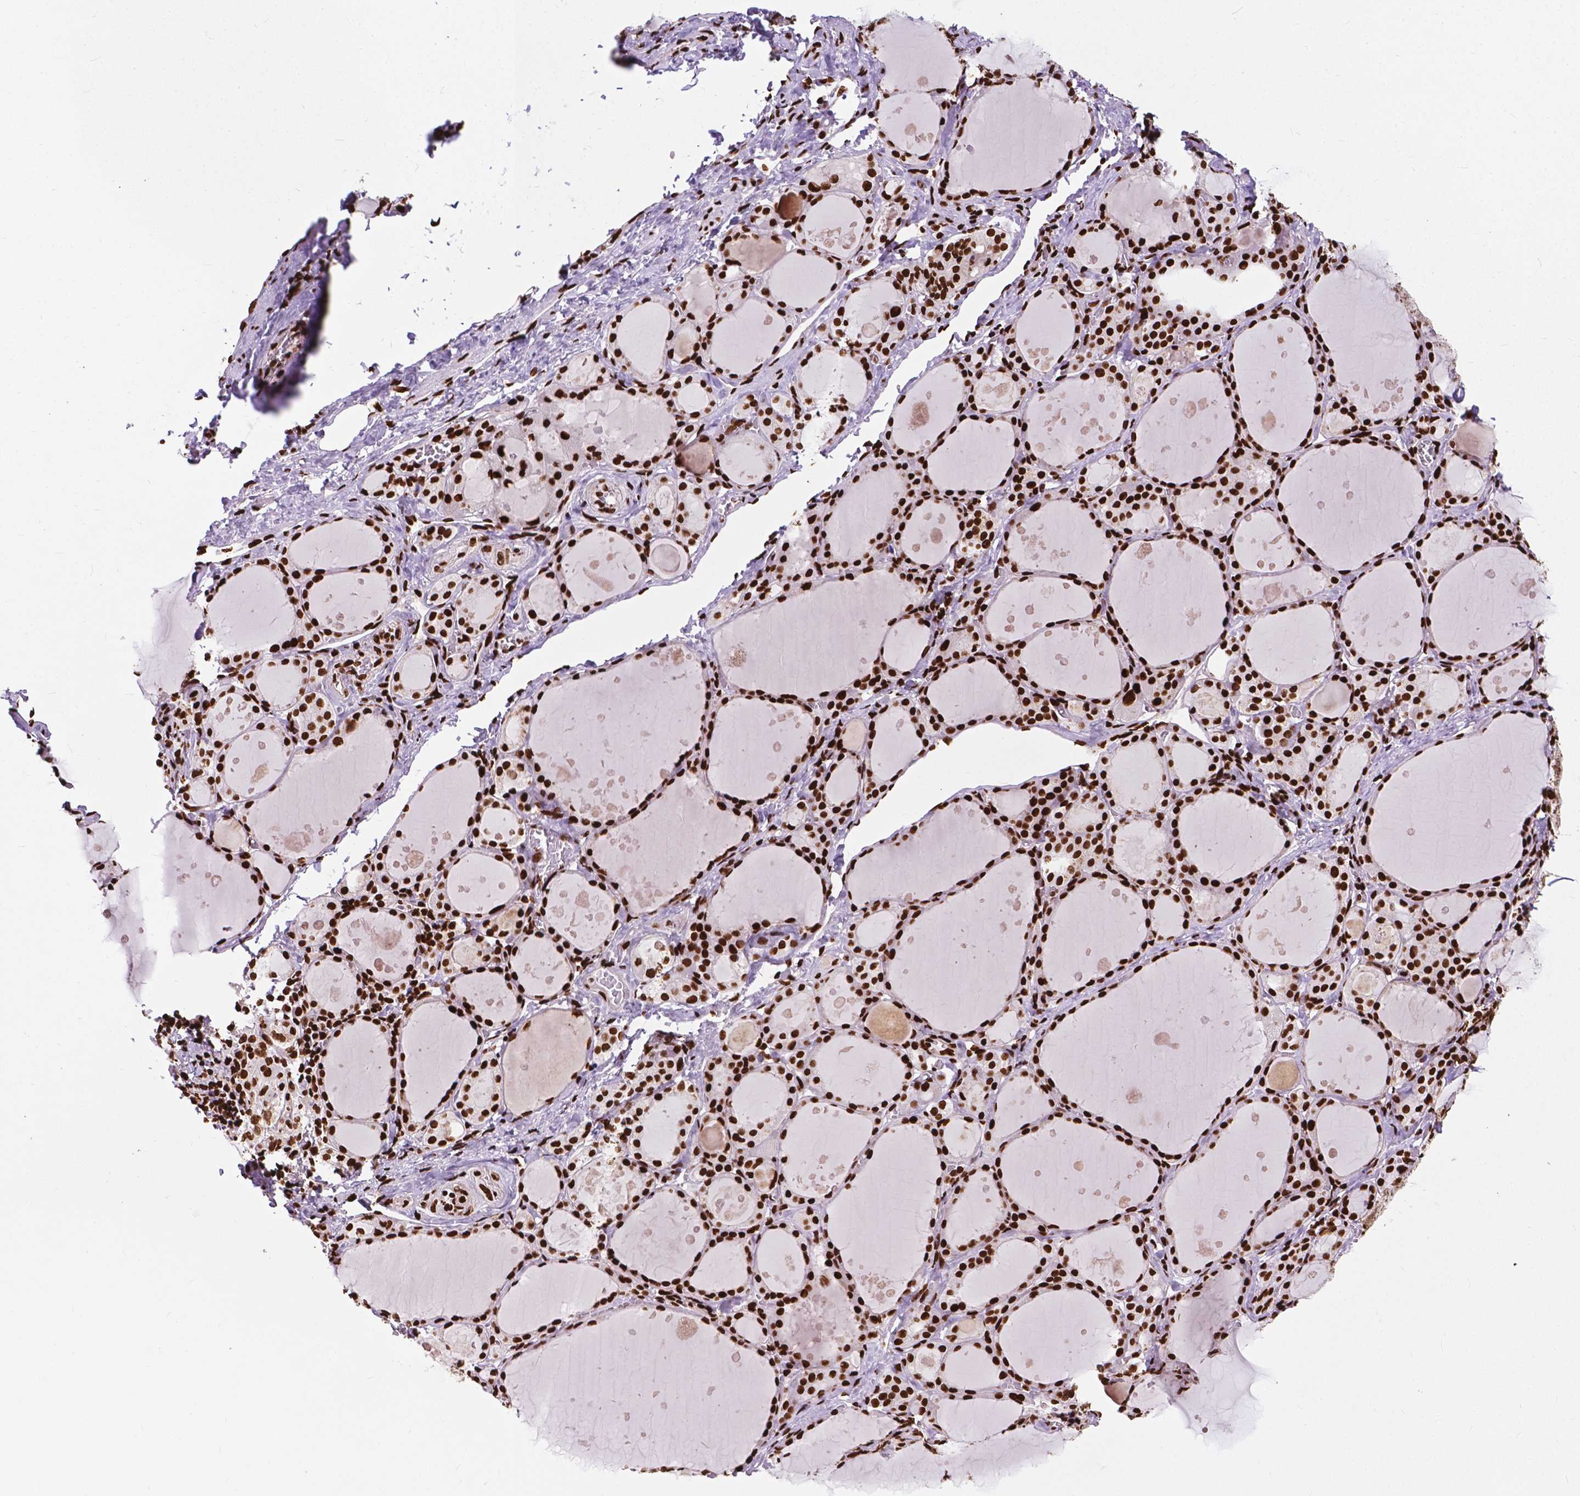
{"staining": {"intensity": "strong", "quantity": ">75%", "location": "nuclear"}, "tissue": "thyroid gland", "cell_type": "Glandular cells", "image_type": "normal", "snomed": [{"axis": "morphology", "description": "Normal tissue, NOS"}, {"axis": "topography", "description": "Thyroid gland"}], "caption": "The histopathology image displays a brown stain indicating the presence of a protein in the nuclear of glandular cells in thyroid gland. (DAB = brown stain, brightfield microscopy at high magnification).", "gene": "SMIM5", "patient": {"sex": "male", "age": 68}}